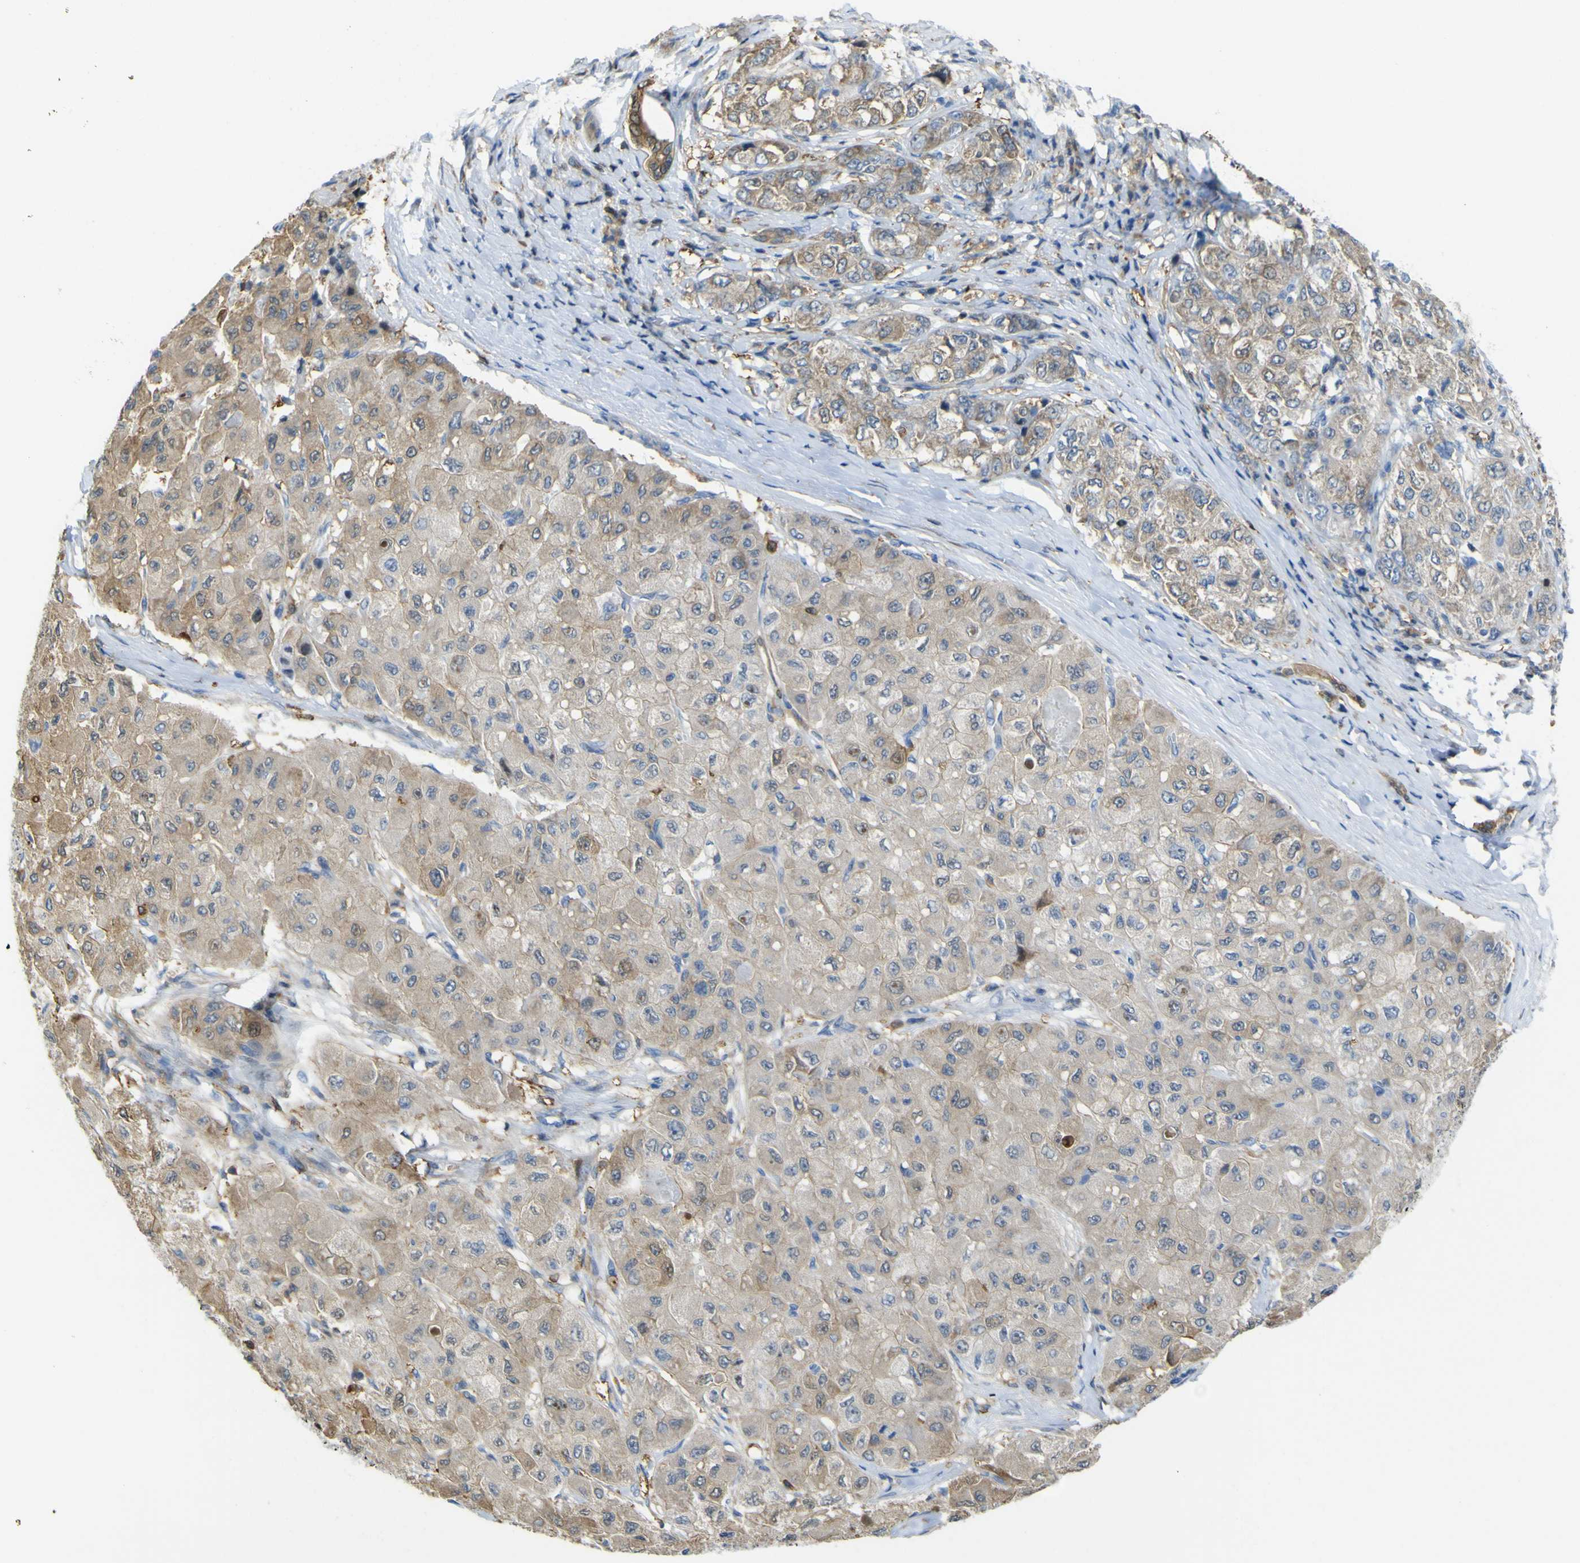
{"staining": {"intensity": "moderate", "quantity": "25%-75%", "location": "cytoplasmic/membranous"}, "tissue": "liver cancer", "cell_type": "Tumor cells", "image_type": "cancer", "snomed": [{"axis": "morphology", "description": "Carcinoma, Hepatocellular, NOS"}, {"axis": "topography", "description": "Liver"}], "caption": "A brown stain labels moderate cytoplasmic/membranous staining of a protein in liver hepatocellular carcinoma tumor cells. Nuclei are stained in blue.", "gene": "ABHD3", "patient": {"sex": "male", "age": 80}}